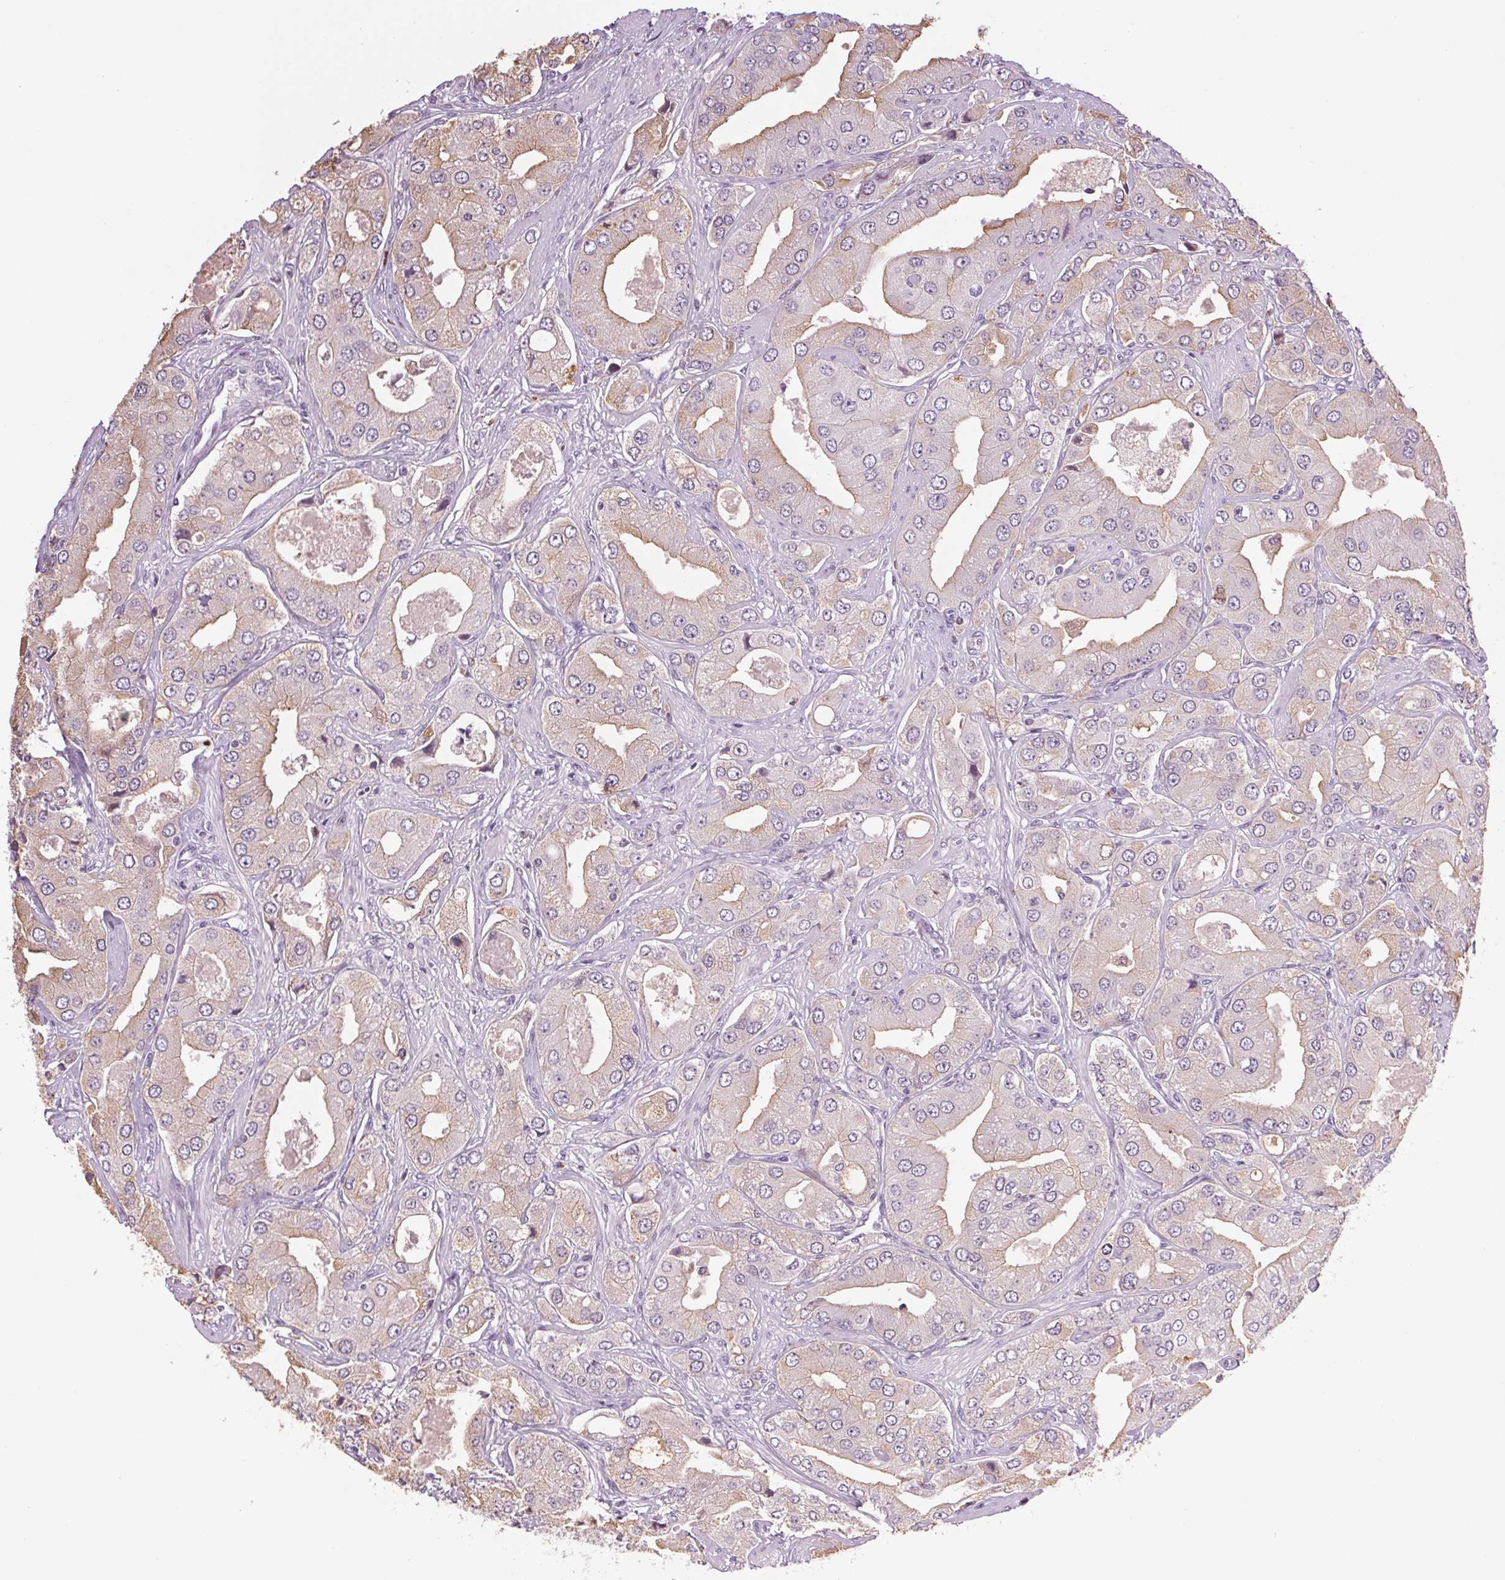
{"staining": {"intensity": "weak", "quantity": "<25%", "location": "cytoplasmic/membranous"}, "tissue": "prostate cancer", "cell_type": "Tumor cells", "image_type": "cancer", "snomed": [{"axis": "morphology", "description": "Adenocarcinoma, Low grade"}, {"axis": "topography", "description": "Prostate"}], "caption": "Immunohistochemistry (IHC) photomicrograph of low-grade adenocarcinoma (prostate) stained for a protein (brown), which displays no staining in tumor cells.", "gene": "MPO", "patient": {"sex": "male", "age": 60}}